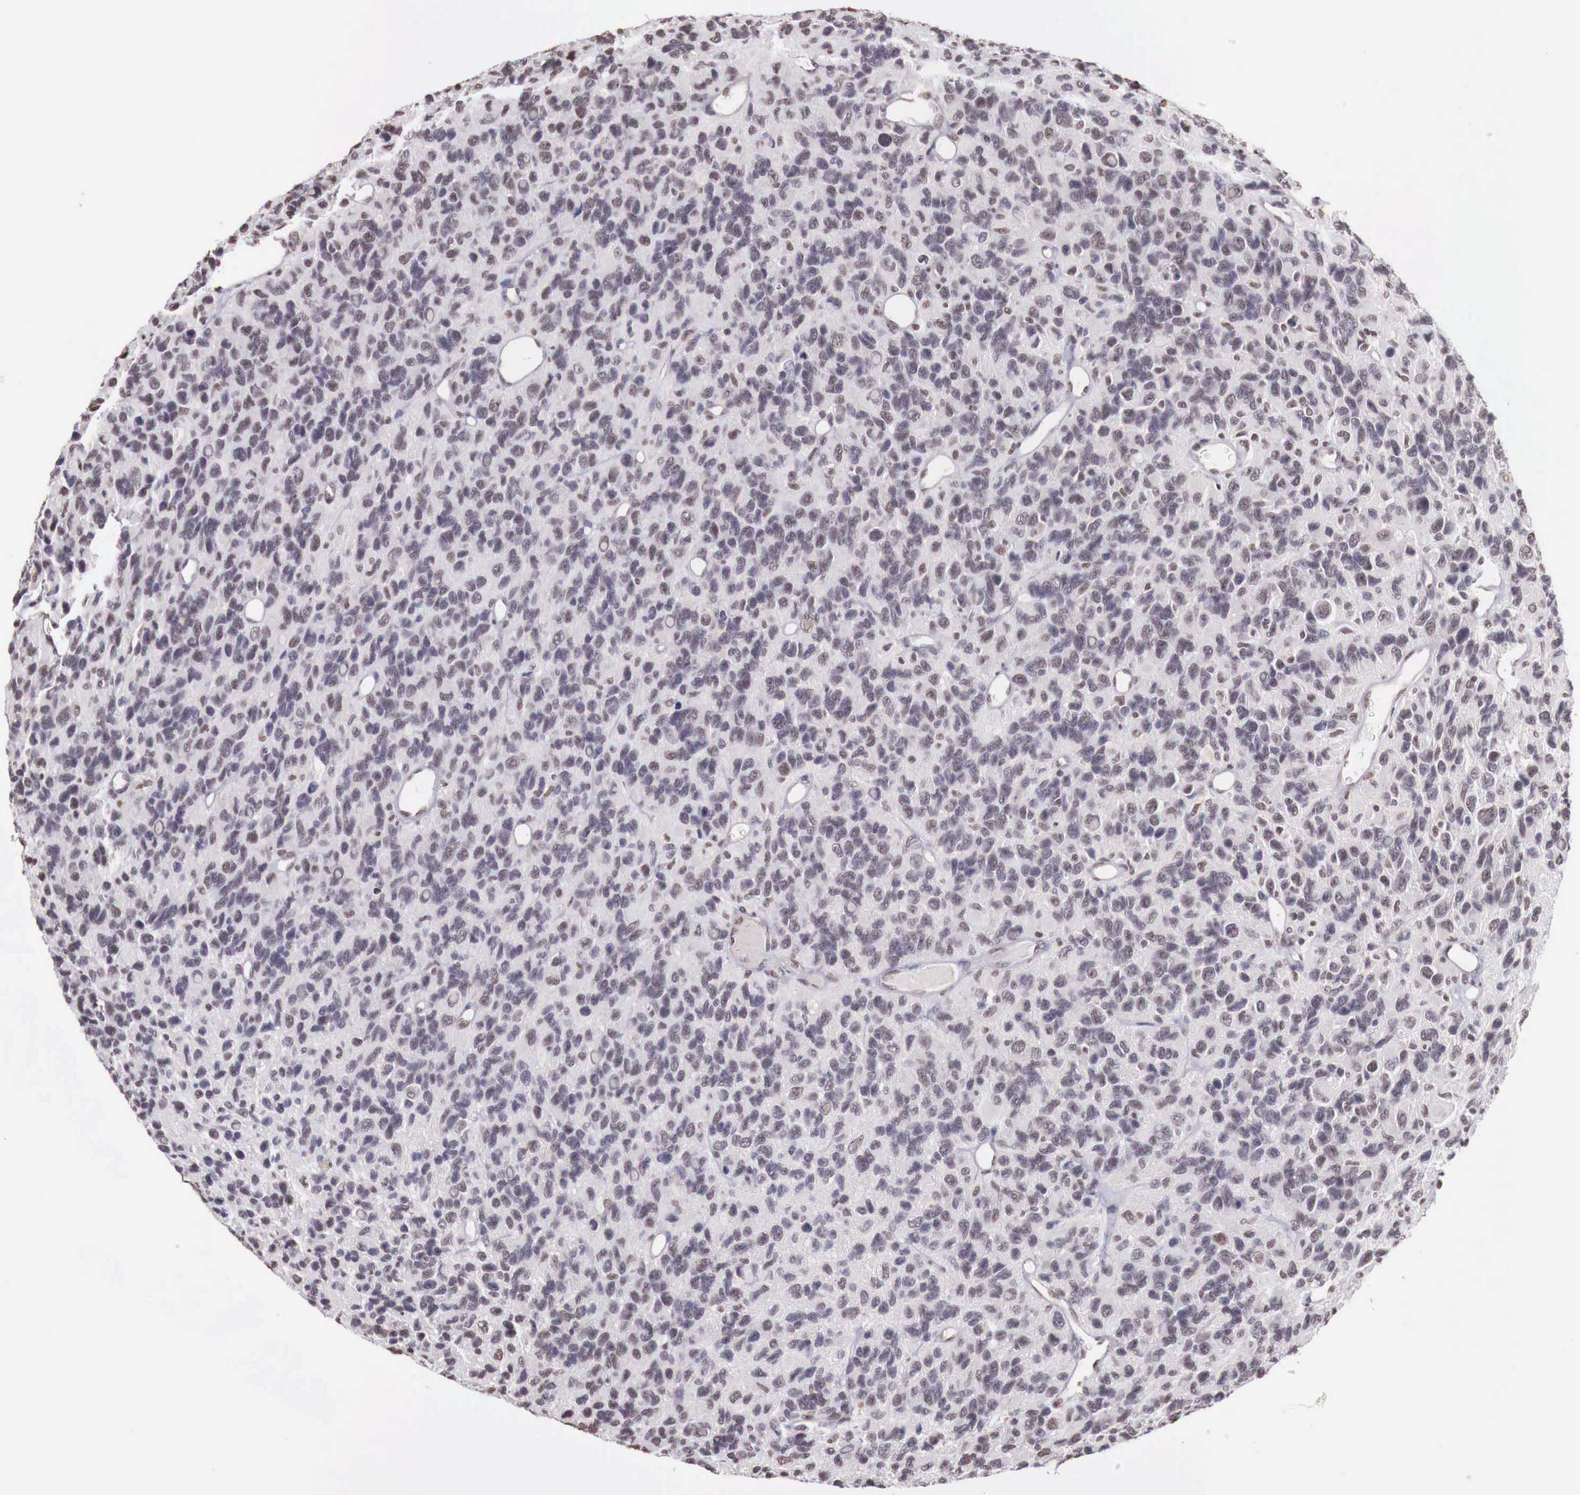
{"staining": {"intensity": "weak", "quantity": "25%-75%", "location": "cytoplasmic/membranous,nuclear"}, "tissue": "glioma", "cell_type": "Tumor cells", "image_type": "cancer", "snomed": [{"axis": "morphology", "description": "Glioma, malignant, High grade"}, {"axis": "topography", "description": "Brain"}], "caption": "This histopathology image demonstrates immunohistochemistry (IHC) staining of human malignant glioma (high-grade), with low weak cytoplasmic/membranous and nuclear positivity in about 25%-75% of tumor cells.", "gene": "FOXP2", "patient": {"sex": "male", "age": 77}}